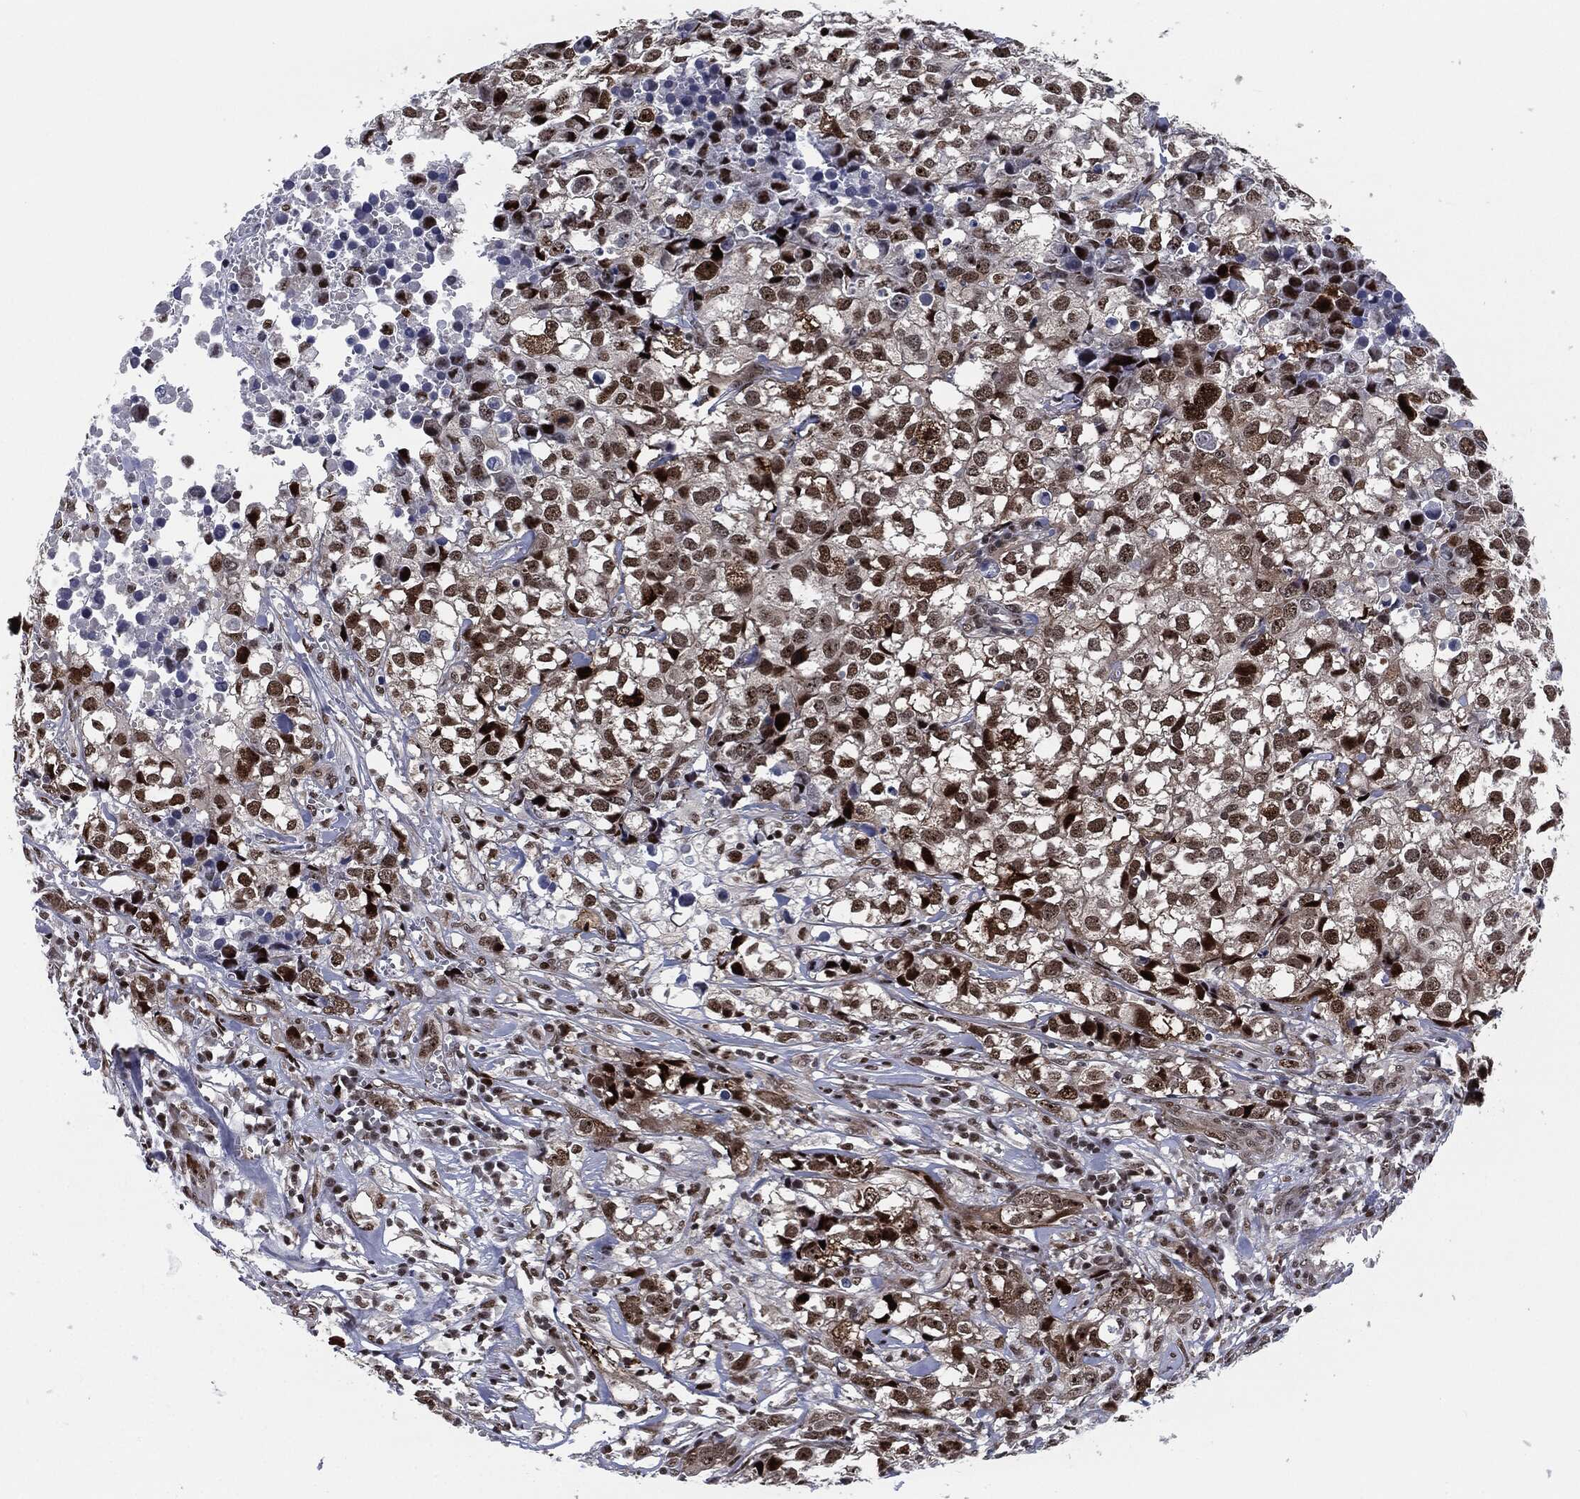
{"staining": {"intensity": "strong", "quantity": "25%-75%", "location": "cytoplasmic/membranous,nuclear"}, "tissue": "breast cancer", "cell_type": "Tumor cells", "image_type": "cancer", "snomed": [{"axis": "morphology", "description": "Duct carcinoma"}, {"axis": "topography", "description": "Breast"}], "caption": "Immunohistochemical staining of breast cancer (infiltrating ductal carcinoma) displays high levels of strong cytoplasmic/membranous and nuclear protein staining in about 25%-75% of tumor cells.", "gene": "AKT2", "patient": {"sex": "female", "age": 30}}